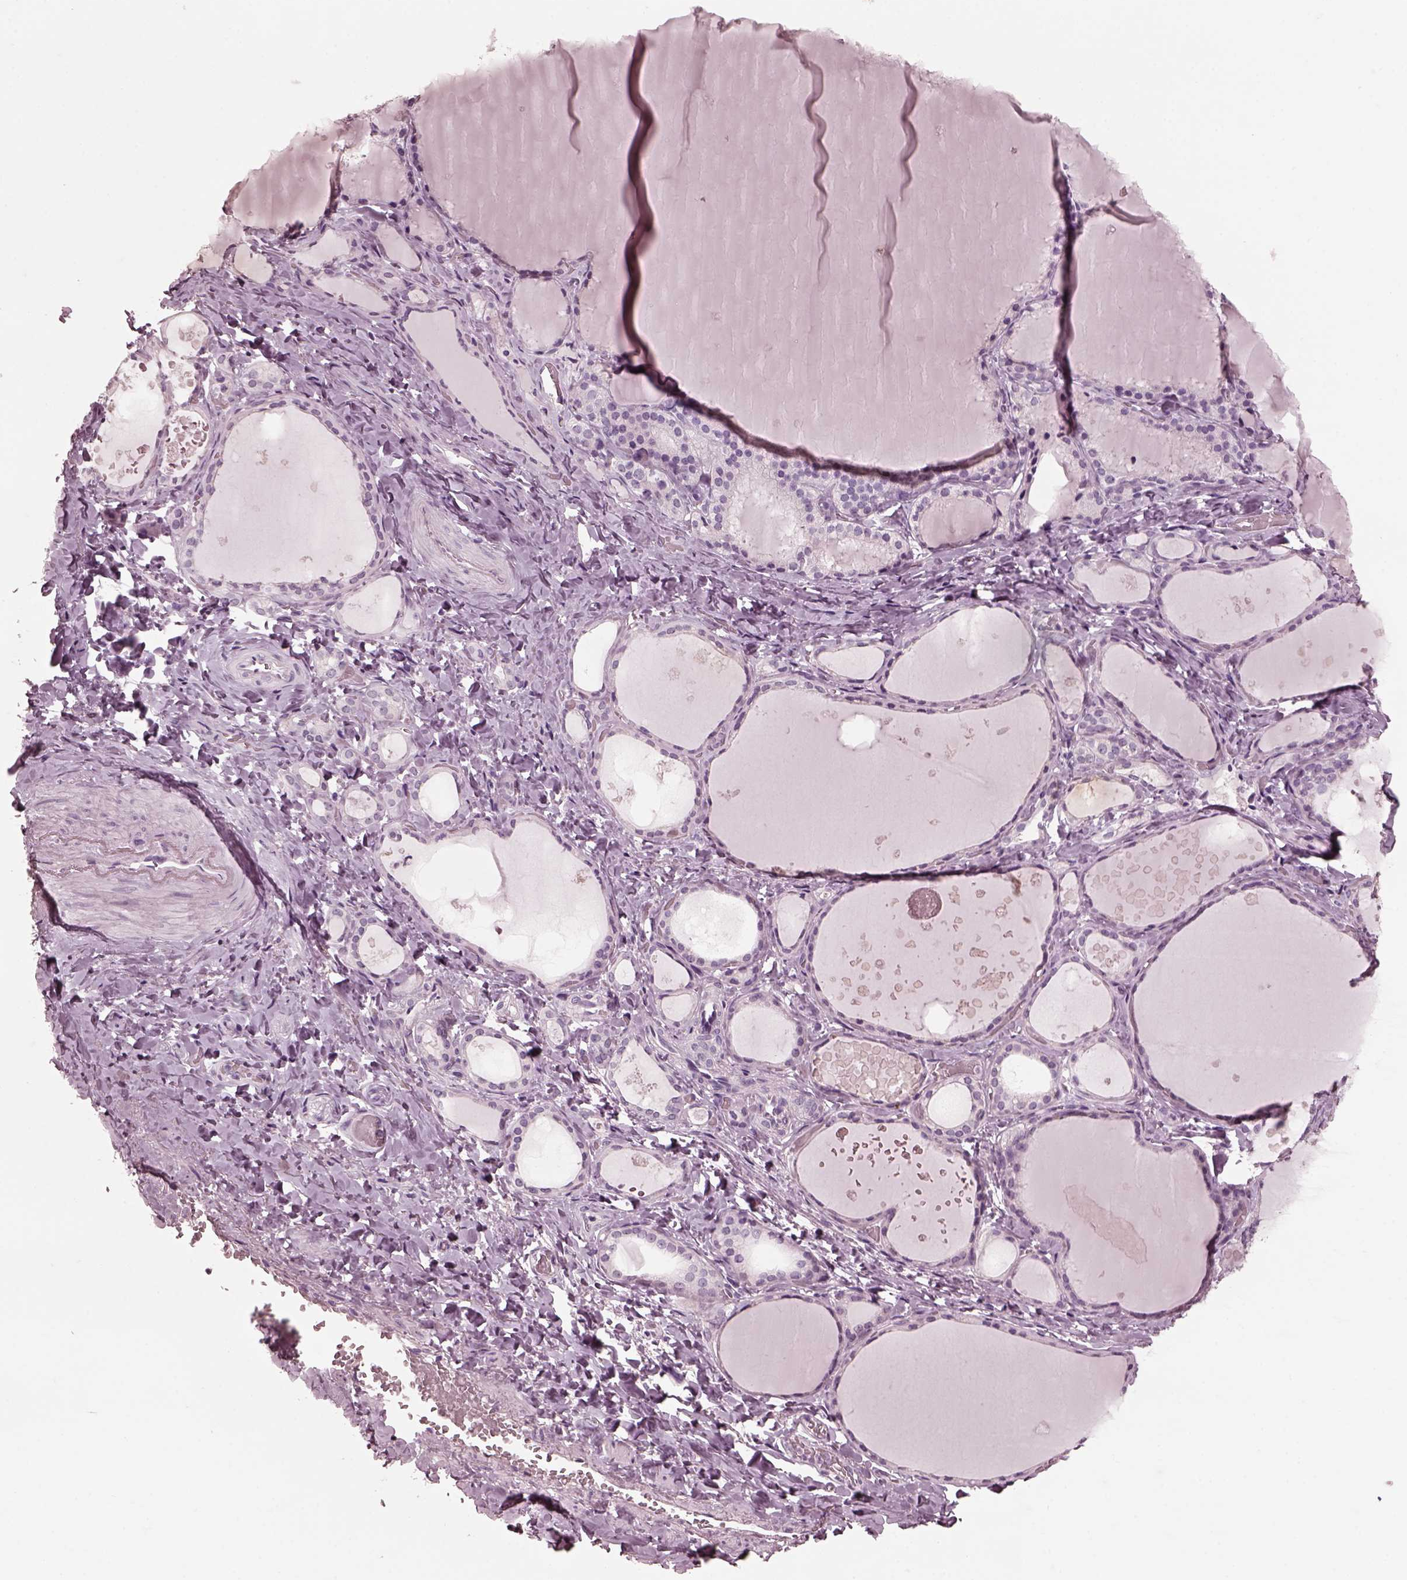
{"staining": {"intensity": "negative", "quantity": "none", "location": "none"}, "tissue": "thyroid gland", "cell_type": "Glandular cells", "image_type": "normal", "snomed": [{"axis": "morphology", "description": "Normal tissue, NOS"}, {"axis": "topography", "description": "Thyroid gland"}], "caption": "Thyroid gland was stained to show a protein in brown. There is no significant expression in glandular cells. (Brightfield microscopy of DAB immunohistochemistry (IHC) at high magnification).", "gene": "CGA", "patient": {"sex": "female", "age": 56}}